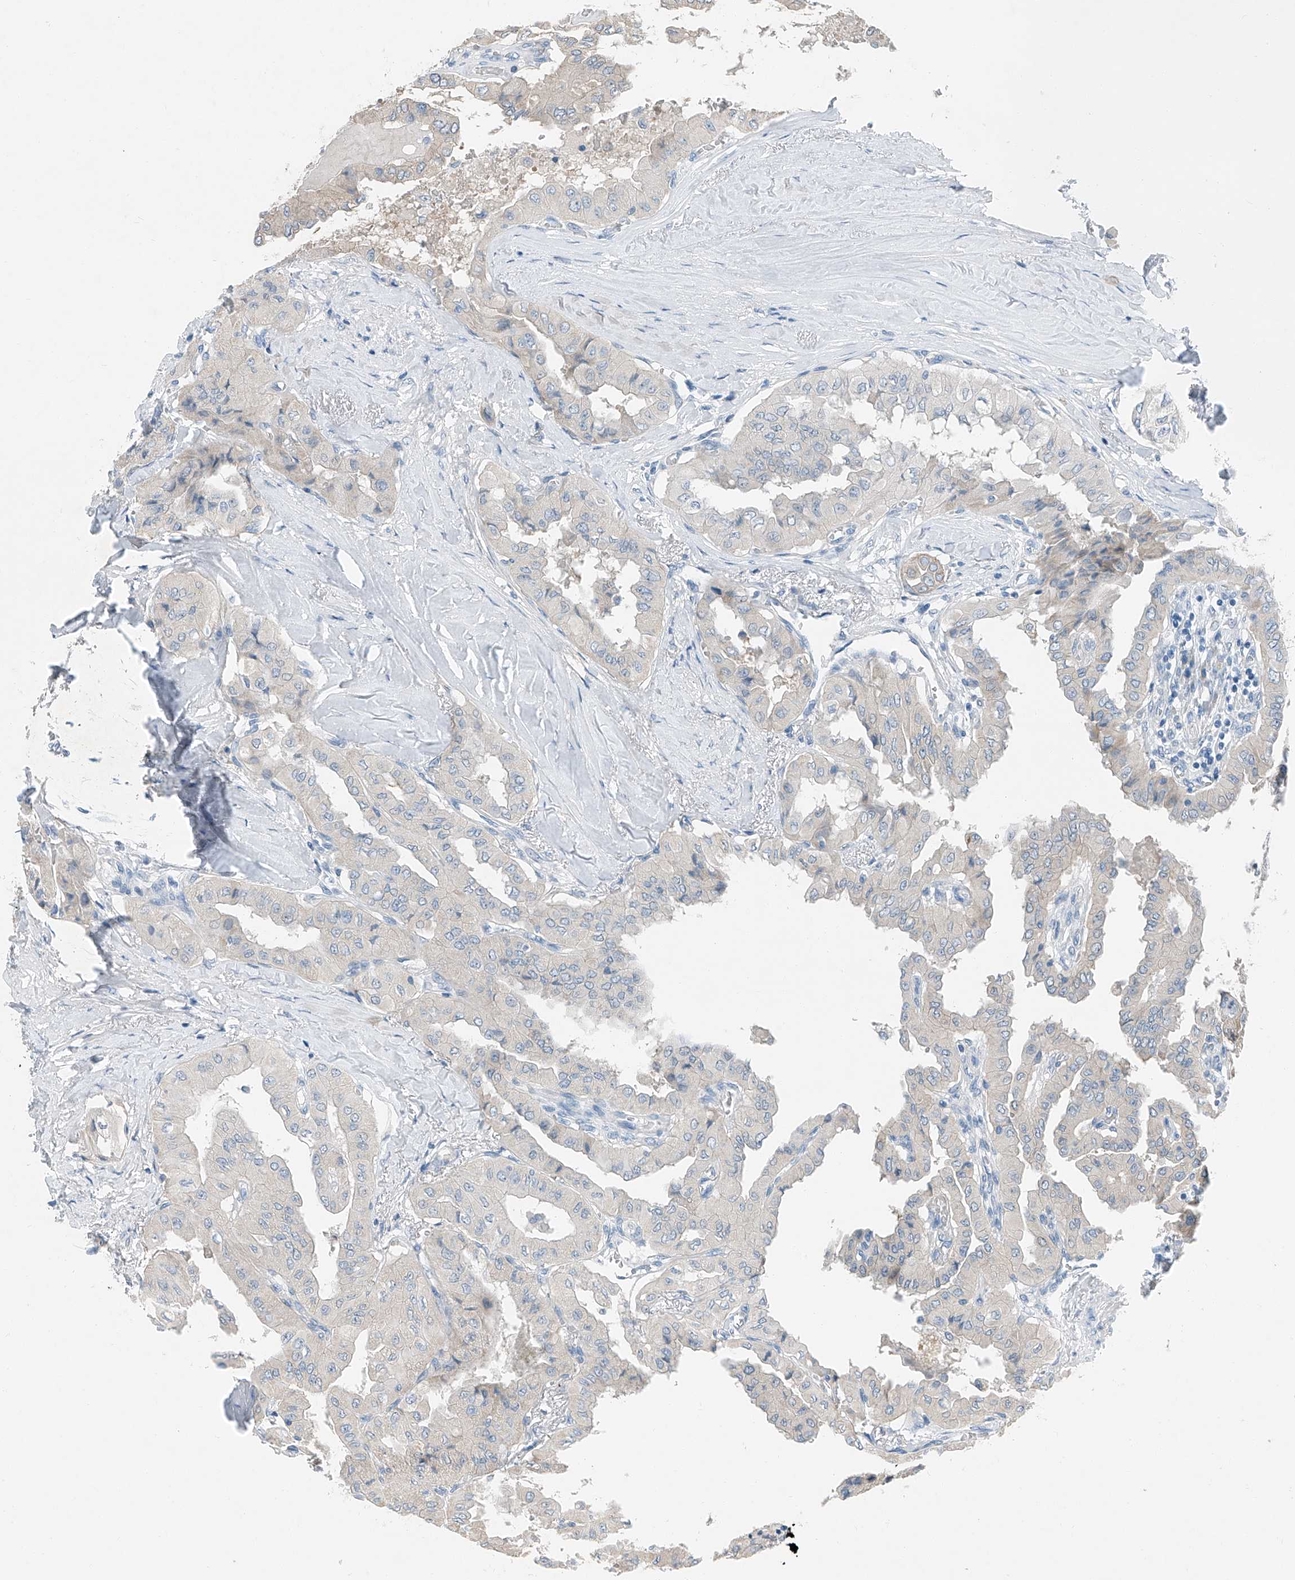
{"staining": {"intensity": "negative", "quantity": "none", "location": "none"}, "tissue": "thyroid cancer", "cell_type": "Tumor cells", "image_type": "cancer", "snomed": [{"axis": "morphology", "description": "Papillary adenocarcinoma, NOS"}, {"axis": "topography", "description": "Thyroid gland"}], "caption": "Tumor cells are negative for brown protein staining in thyroid papillary adenocarcinoma.", "gene": "MDGA1", "patient": {"sex": "female", "age": 59}}